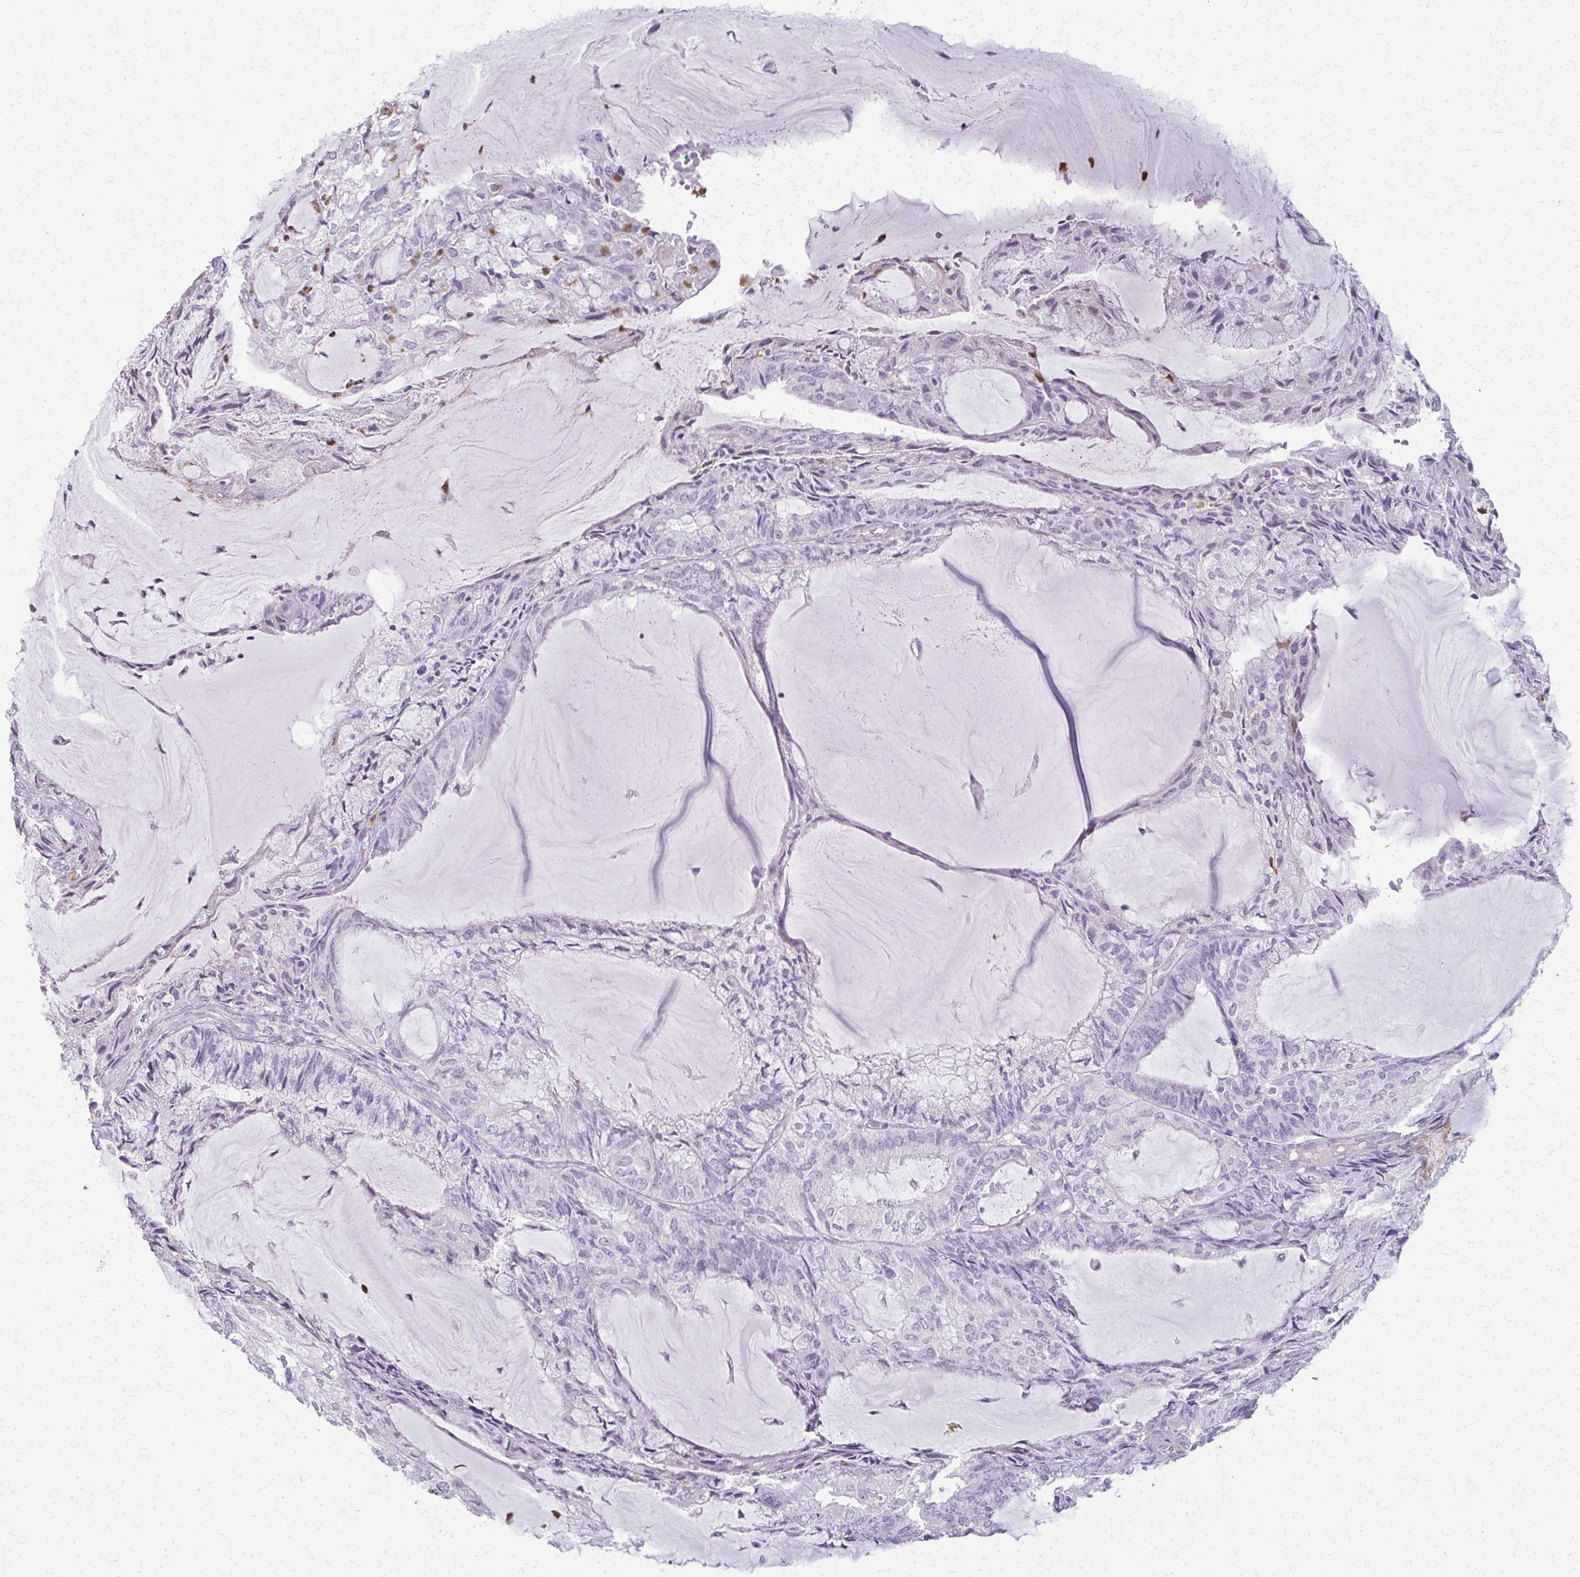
{"staining": {"intensity": "negative", "quantity": "none", "location": "none"}, "tissue": "endometrial cancer", "cell_type": "Tumor cells", "image_type": "cancer", "snomed": [{"axis": "morphology", "description": "Adenocarcinoma, NOS"}, {"axis": "topography", "description": "Endometrium"}], "caption": "Immunohistochemistry of human endometrial cancer displays no positivity in tumor cells. (DAB immunohistochemistry, high magnification).", "gene": "CA3", "patient": {"sex": "female", "age": 81}}